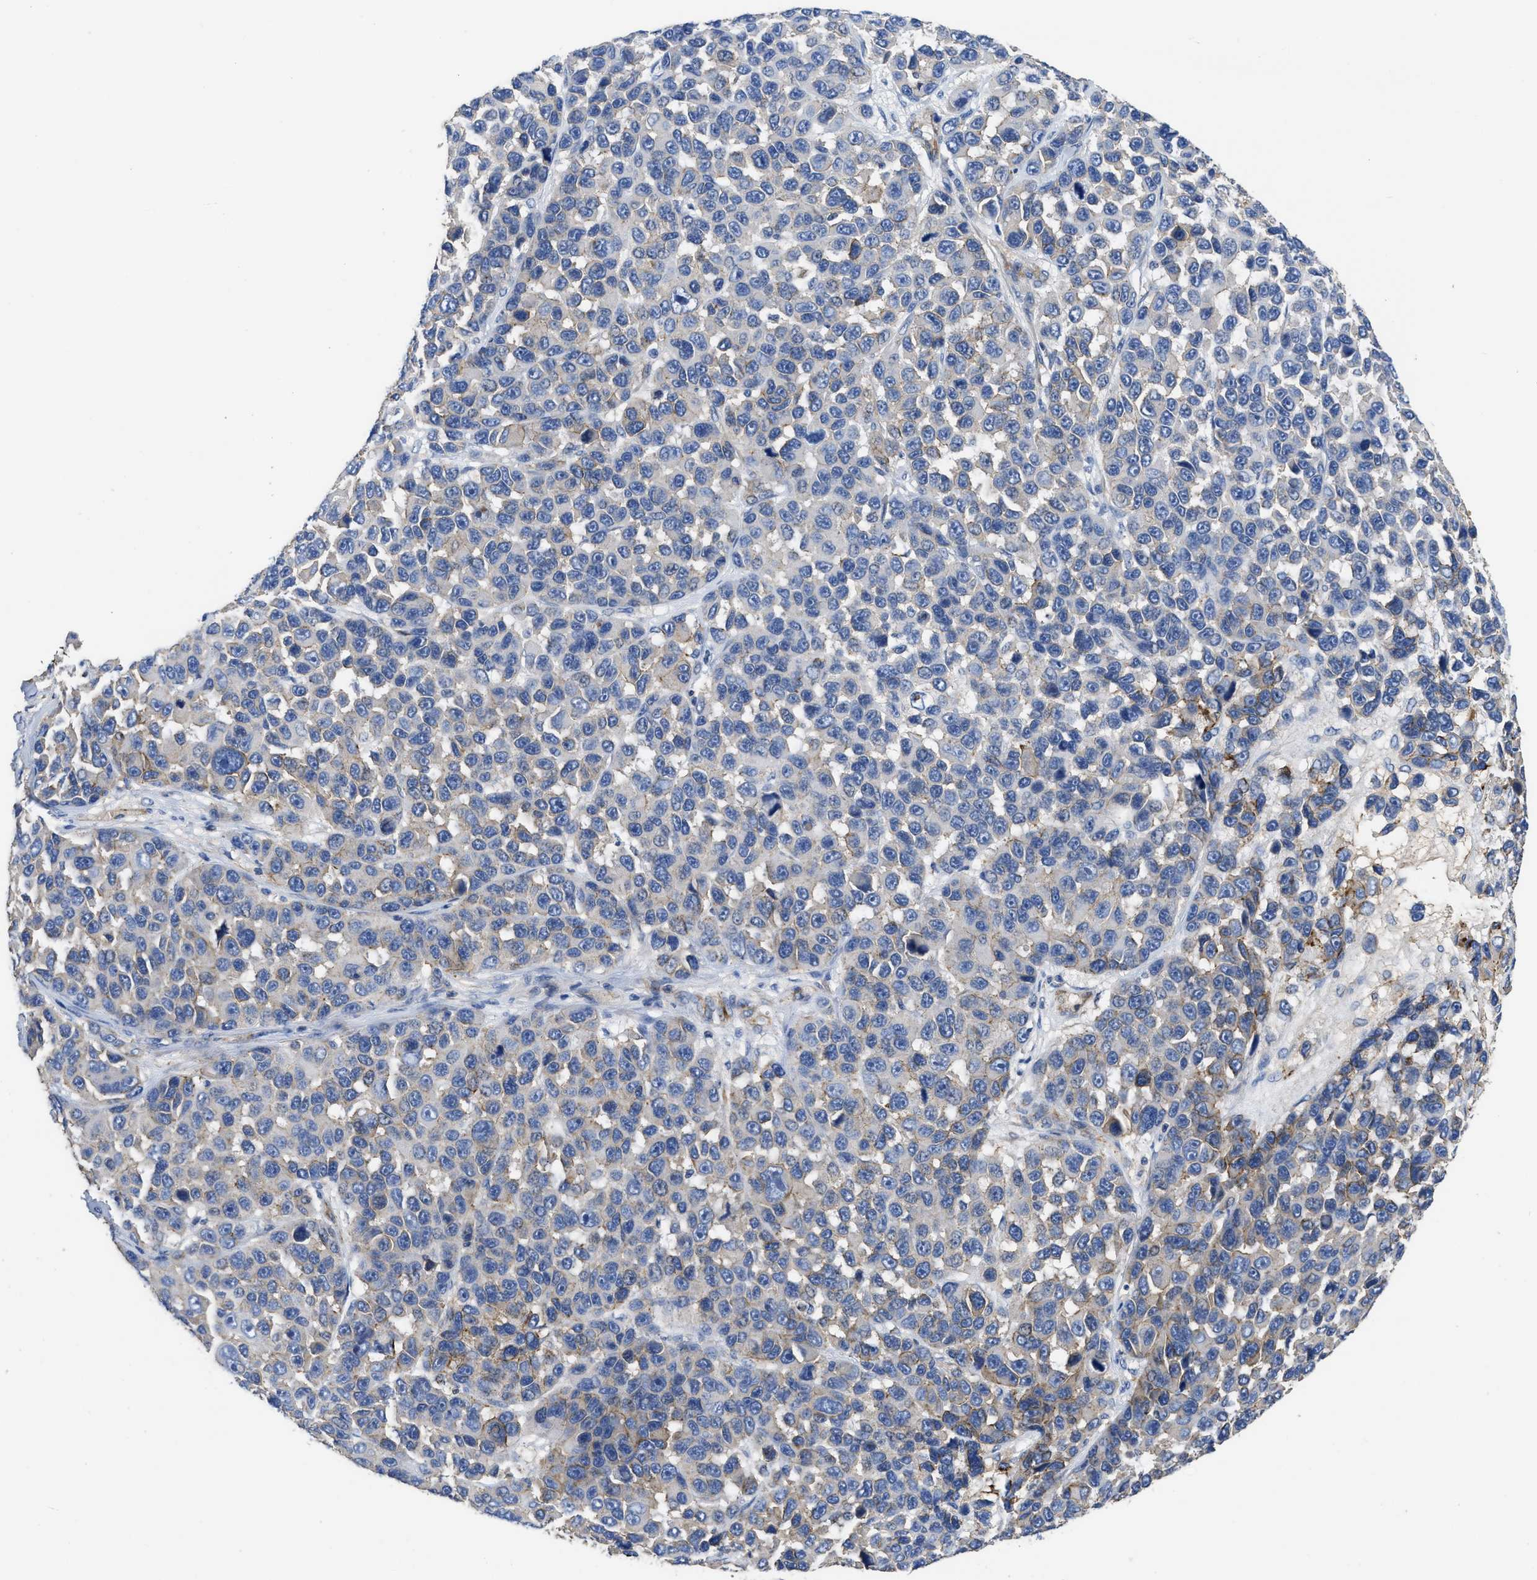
{"staining": {"intensity": "negative", "quantity": "none", "location": "none"}, "tissue": "melanoma", "cell_type": "Tumor cells", "image_type": "cancer", "snomed": [{"axis": "morphology", "description": "Malignant melanoma, NOS"}, {"axis": "topography", "description": "Skin"}], "caption": "High power microscopy micrograph of an IHC histopathology image of melanoma, revealing no significant expression in tumor cells.", "gene": "USP4", "patient": {"sex": "male", "age": 53}}